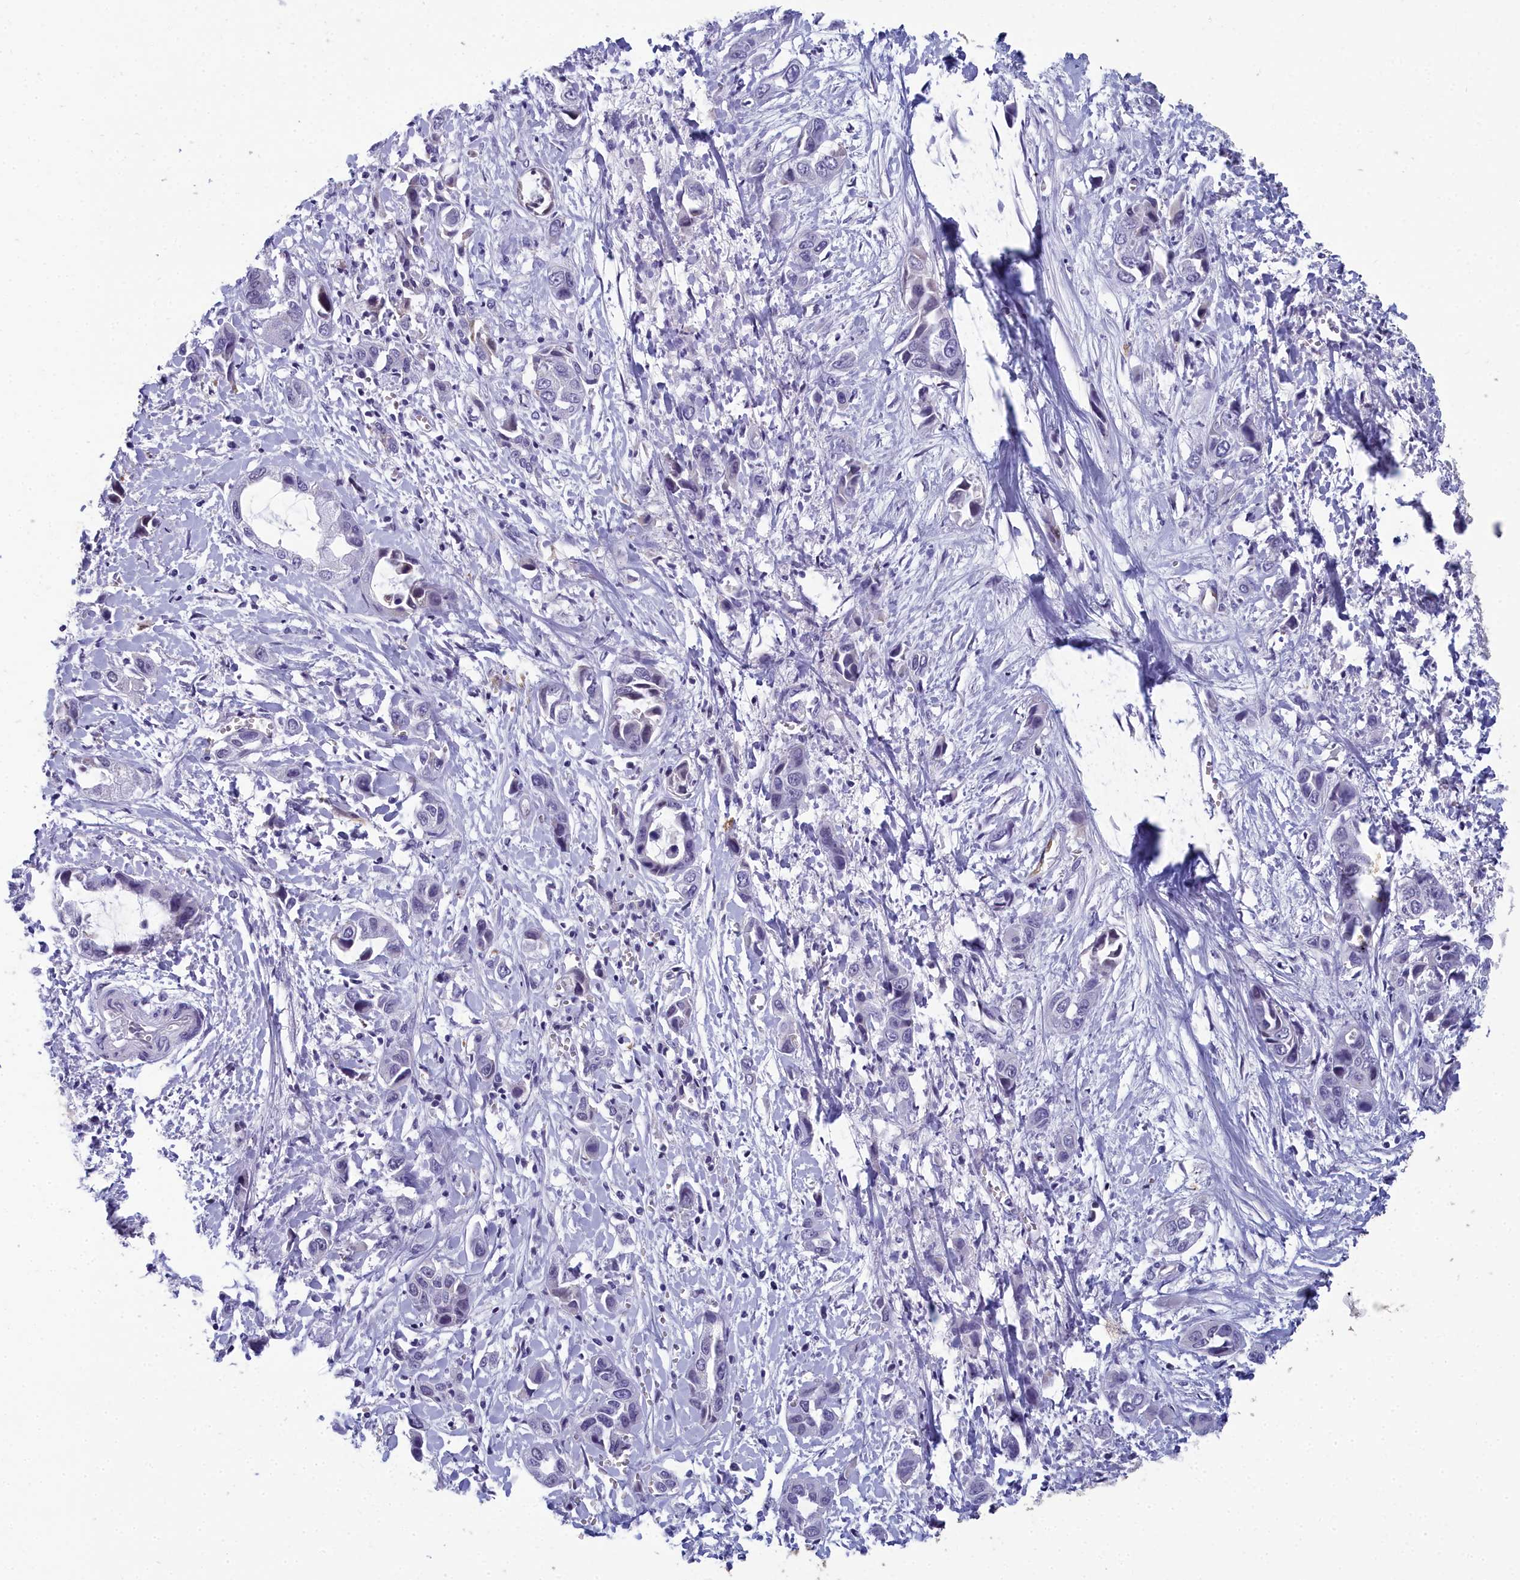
{"staining": {"intensity": "negative", "quantity": "none", "location": "none"}, "tissue": "liver cancer", "cell_type": "Tumor cells", "image_type": "cancer", "snomed": [{"axis": "morphology", "description": "Cholangiocarcinoma"}, {"axis": "topography", "description": "Liver"}], "caption": "There is no significant positivity in tumor cells of liver cholangiocarcinoma.", "gene": "CCDC97", "patient": {"sex": "female", "age": 52}}